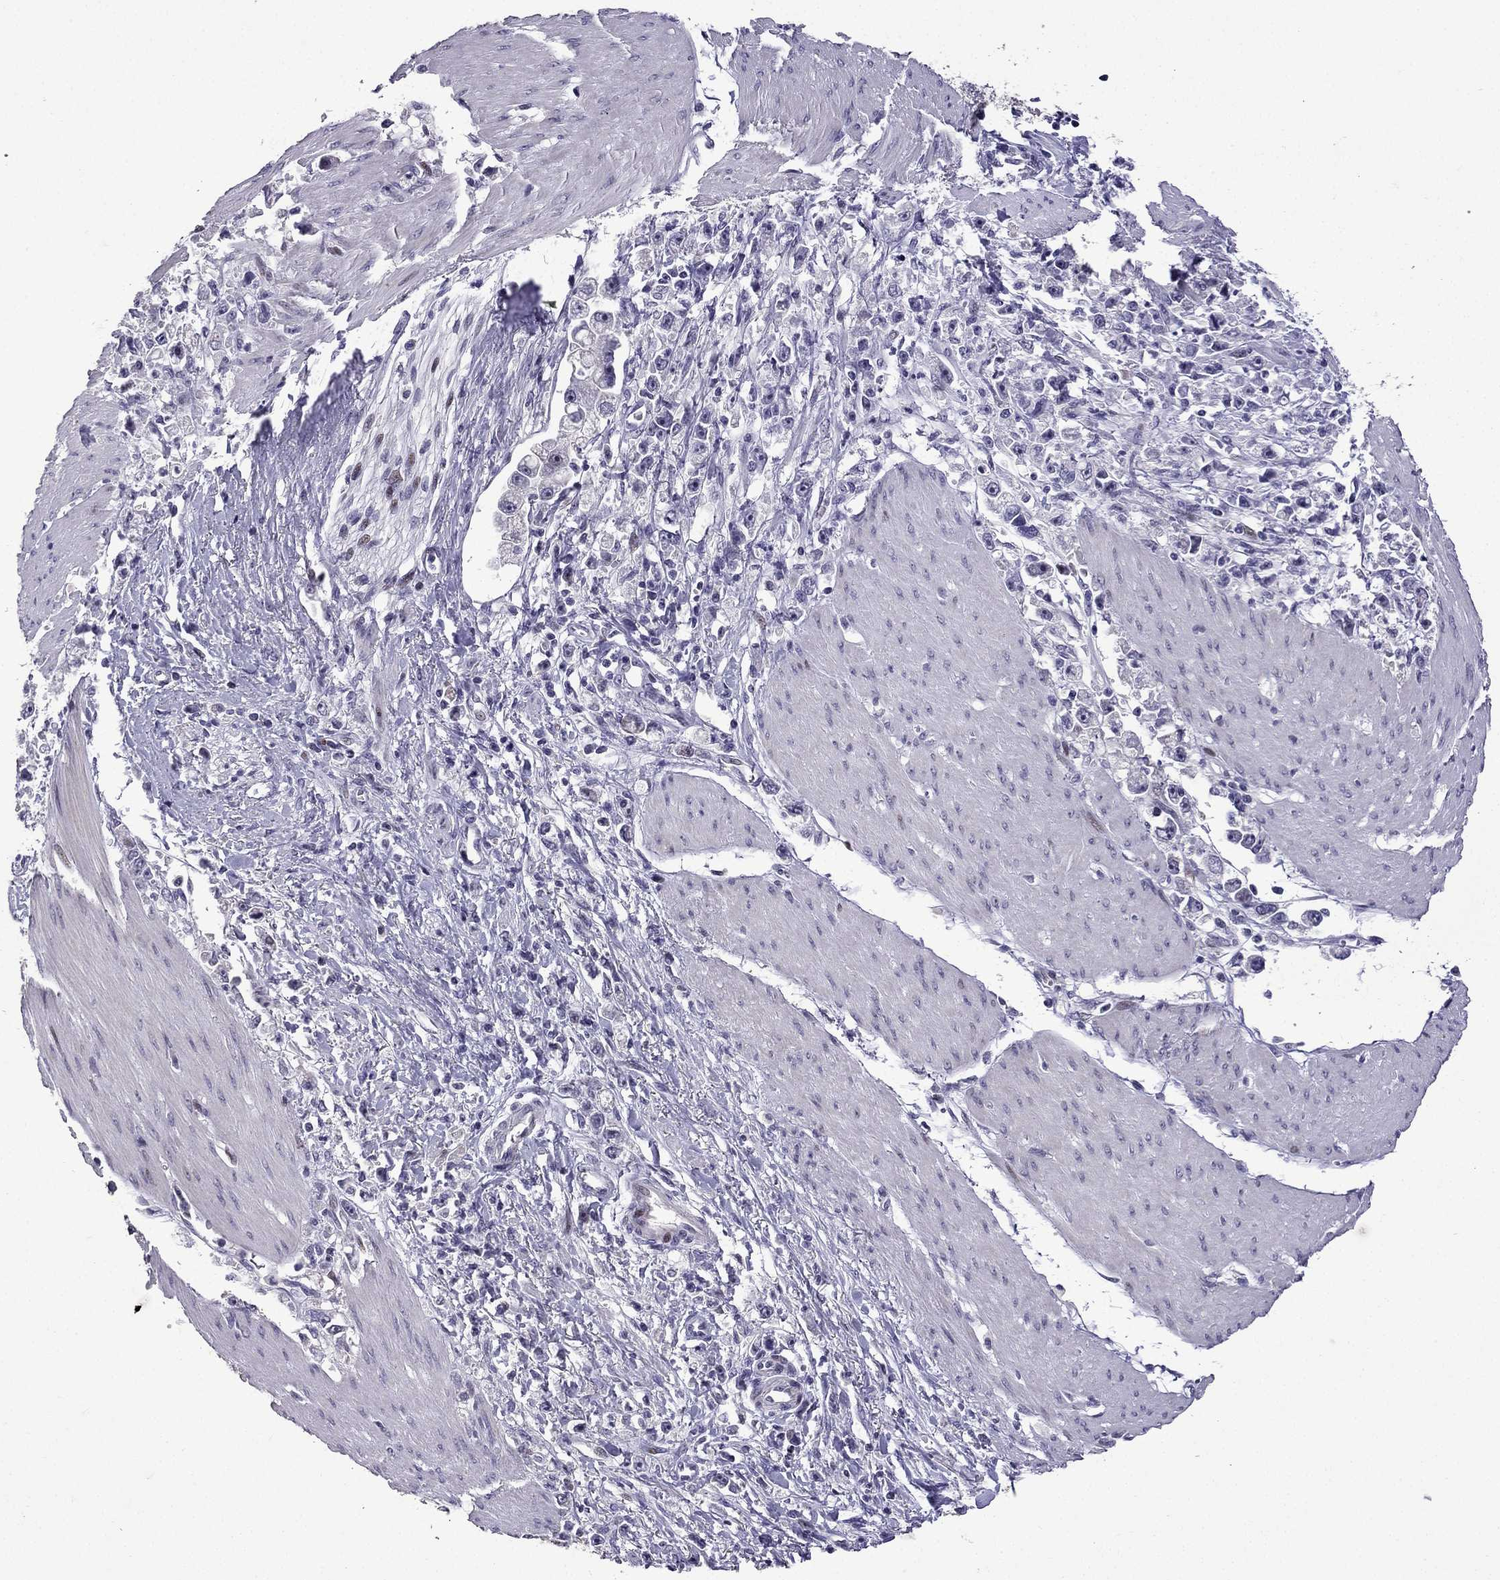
{"staining": {"intensity": "negative", "quantity": "none", "location": "none"}, "tissue": "stomach cancer", "cell_type": "Tumor cells", "image_type": "cancer", "snomed": [{"axis": "morphology", "description": "Adenocarcinoma, NOS"}, {"axis": "topography", "description": "Stomach"}], "caption": "The image reveals no staining of tumor cells in stomach adenocarcinoma. Nuclei are stained in blue.", "gene": "TTN", "patient": {"sex": "female", "age": 59}}